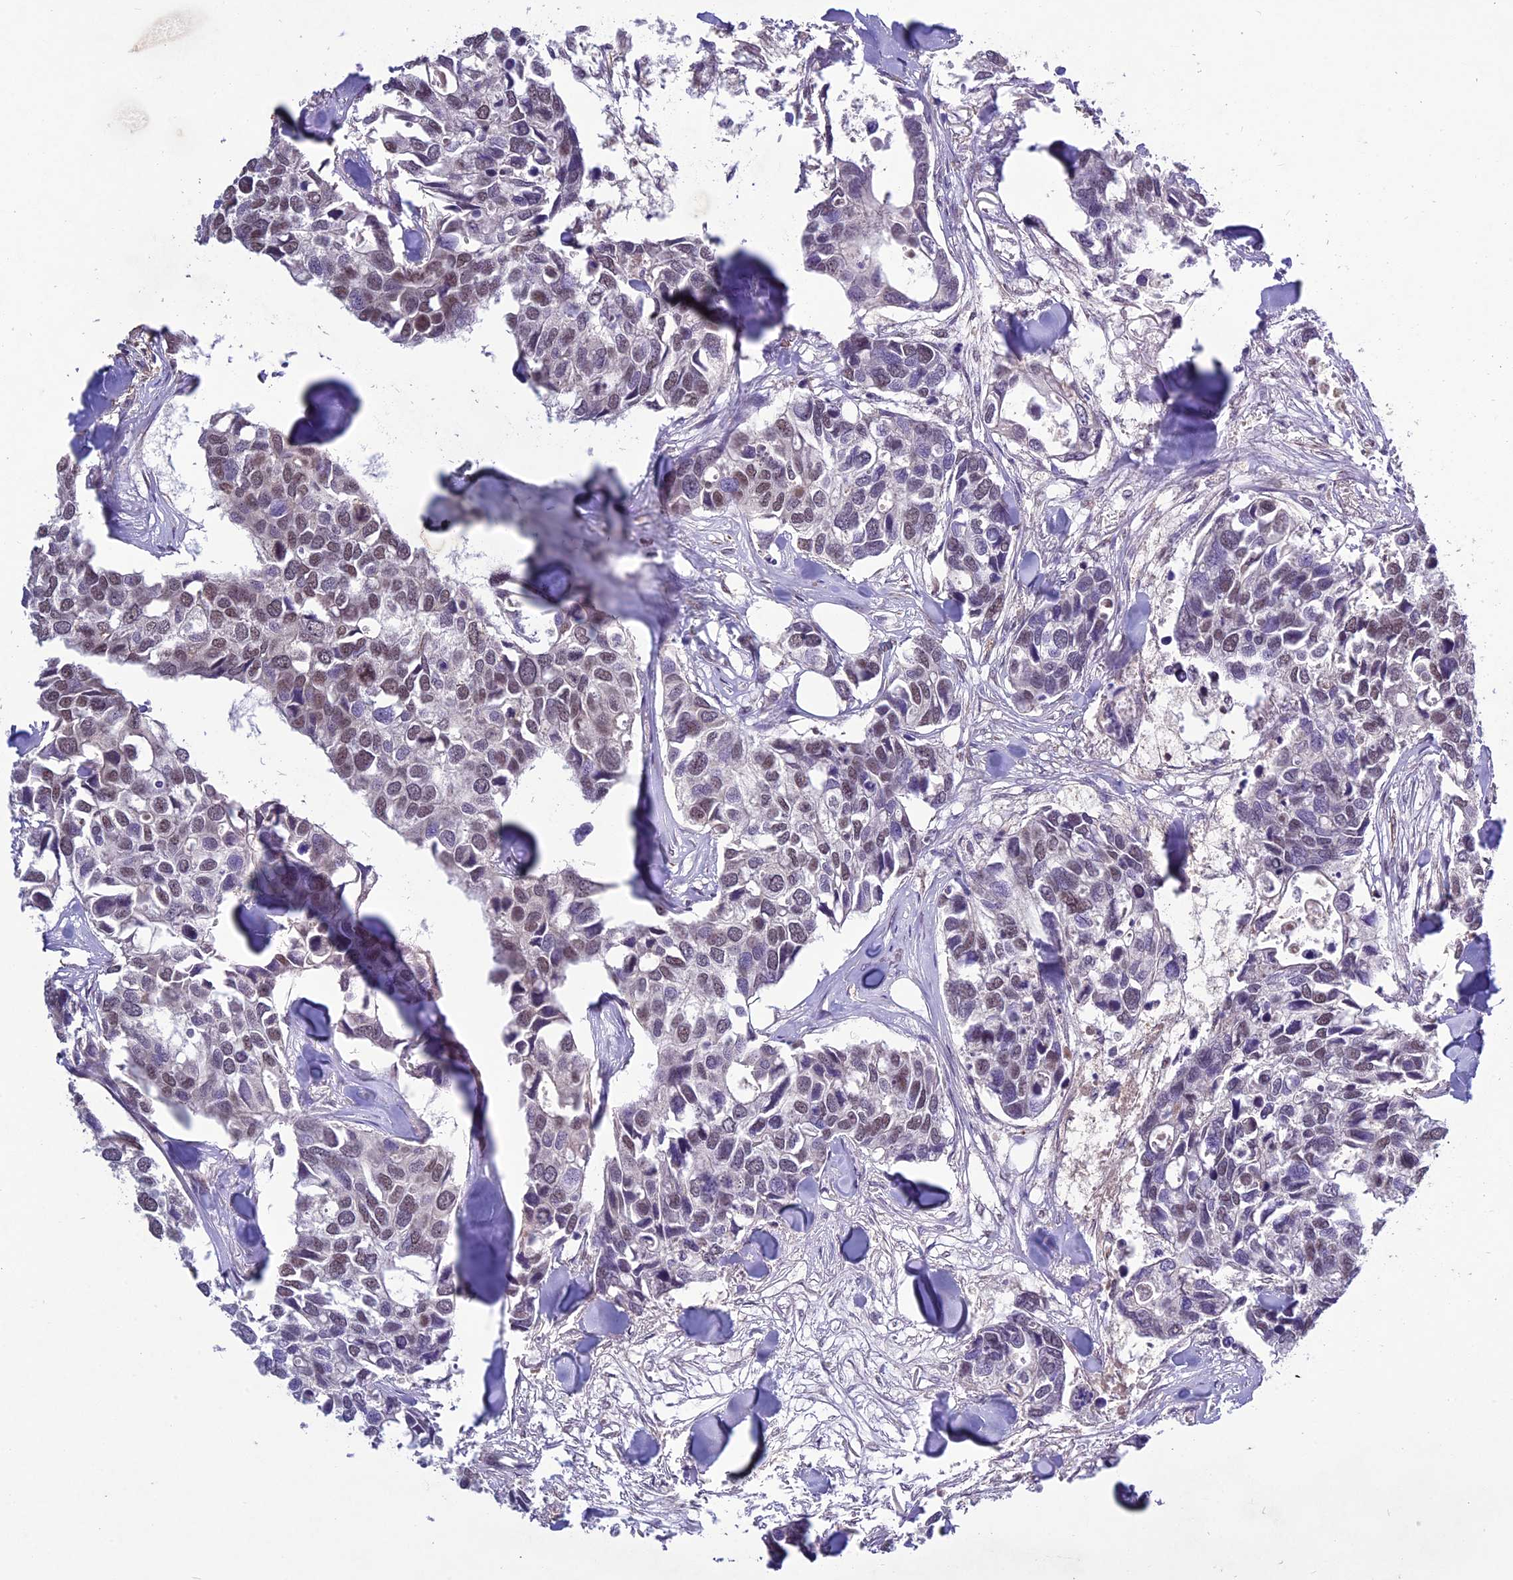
{"staining": {"intensity": "weak", "quantity": "25%-75%", "location": "nuclear"}, "tissue": "breast cancer", "cell_type": "Tumor cells", "image_type": "cancer", "snomed": [{"axis": "morphology", "description": "Duct carcinoma"}, {"axis": "topography", "description": "Breast"}], "caption": "IHC staining of intraductal carcinoma (breast), which shows low levels of weak nuclear staining in about 25%-75% of tumor cells indicating weak nuclear protein positivity. The staining was performed using DAB (brown) for protein detection and nuclei were counterstained in hematoxylin (blue).", "gene": "C3orf70", "patient": {"sex": "female", "age": 83}}